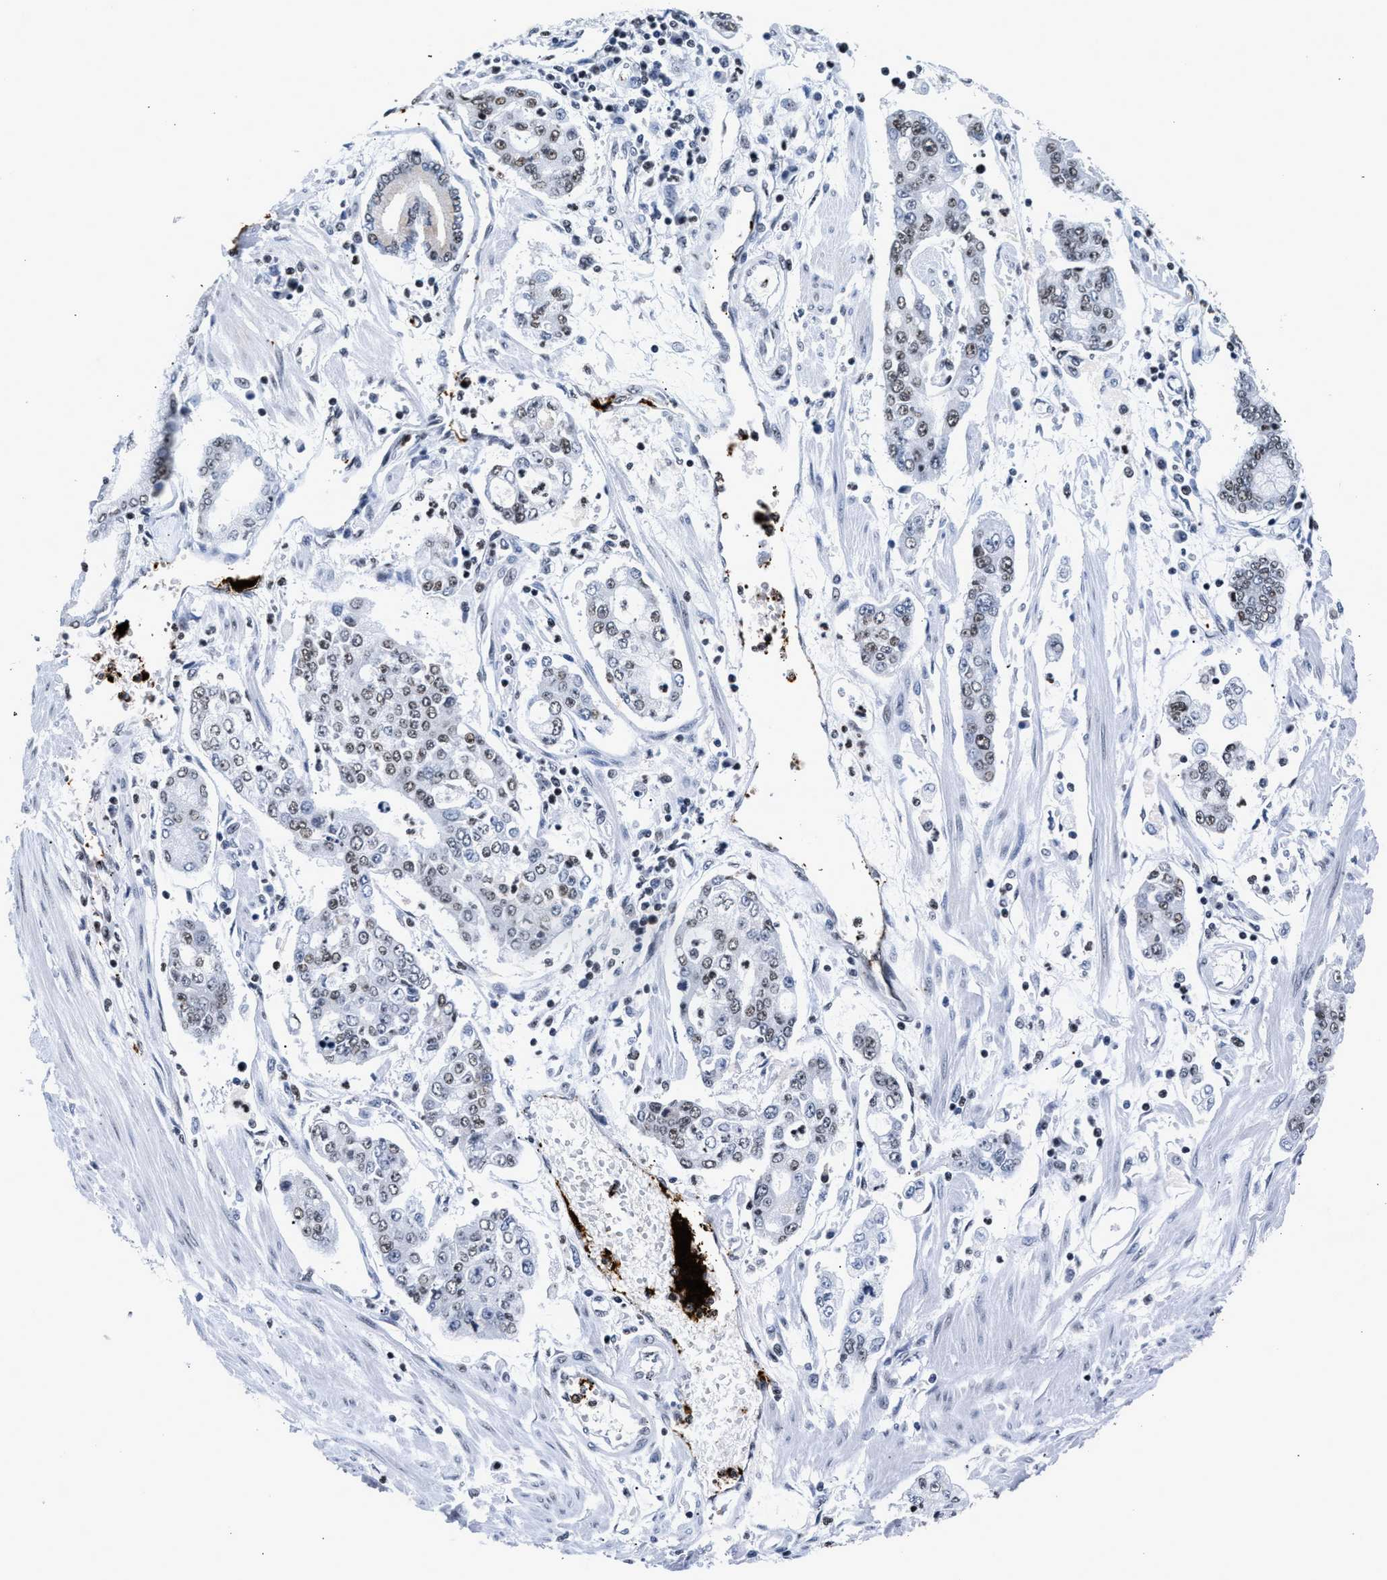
{"staining": {"intensity": "weak", "quantity": "25%-75%", "location": "nuclear"}, "tissue": "stomach cancer", "cell_type": "Tumor cells", "image_type": "cancer", "snomed": [{"axis": "morphology", "description": "Adenocarcinoma, NOS"}, {"axis": "topography", "description": "Stomach"}], "caption": "A brown stain highlights weak nuclear expression of a protein in stomach cancer (adenocarcinoma) tumor cells. The staining was performed using DAB to visualize the protein expression in brown, while the nuclei were stained in blue with hematoxylin (Magnification: 20x).", "gene": "RAD21", "patient": {"sex": "male", "age": 76}}